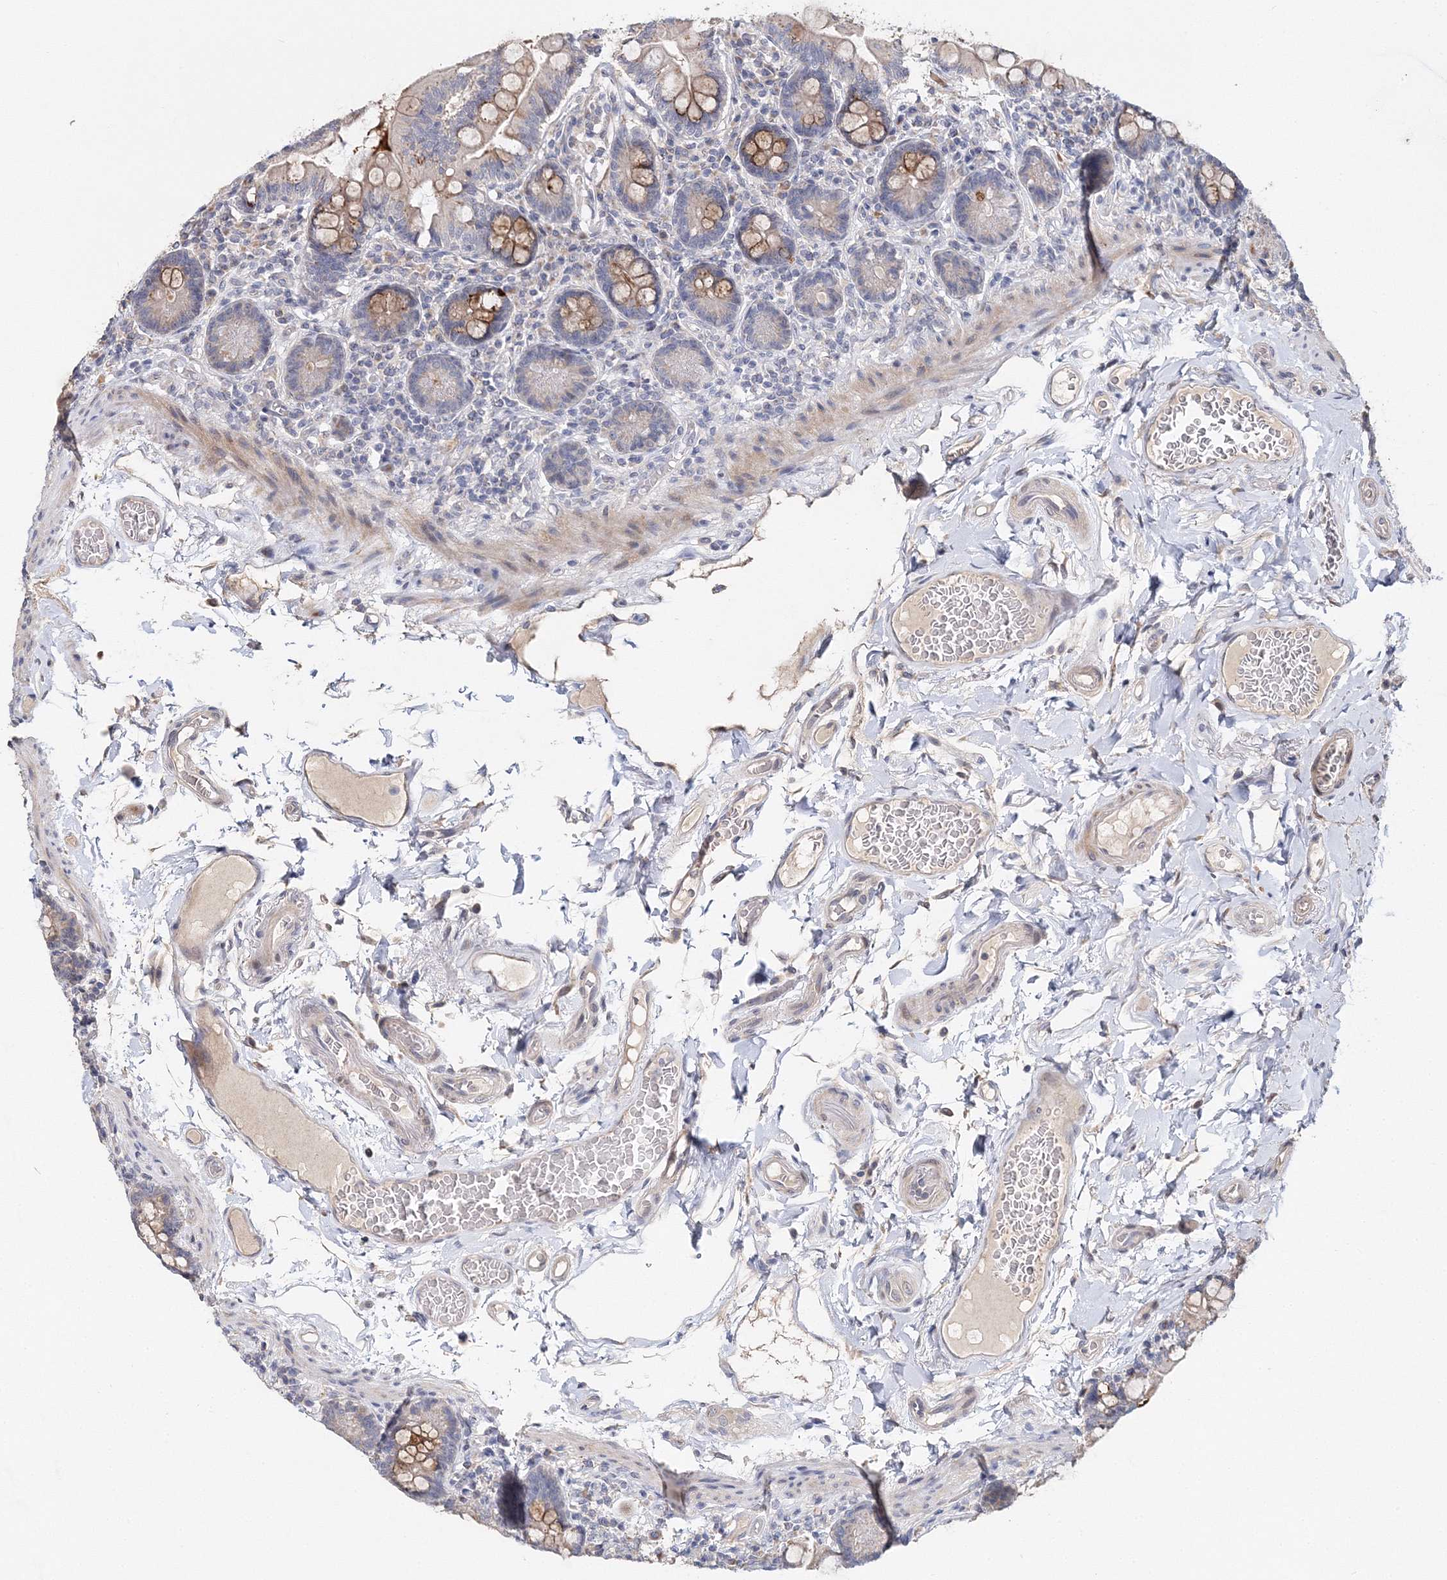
{"staining": {"intensity": "moderate", "quantity": ">75%", "location": "cytoplasmic/membranous"}, "tissue": "small intestine", "cell_type": "Glandular cells", "image_type": "normal", "snomed": [{"axis": "morphology", "description": "Normal tissue, NOS"}, {"axis": "topography", "description": "Small intestine"}], "caption": "Immunohistochemistry (IHC) (DAB) staining of unremarkable small intestine reveals moderate cytoplasmic/membranous protein expression in about >75% of glandular cells. (IHC, brightfield microscopy, high magnification).", "gene": "GJB5", "patient": {"sex": "female", "age": 64}}